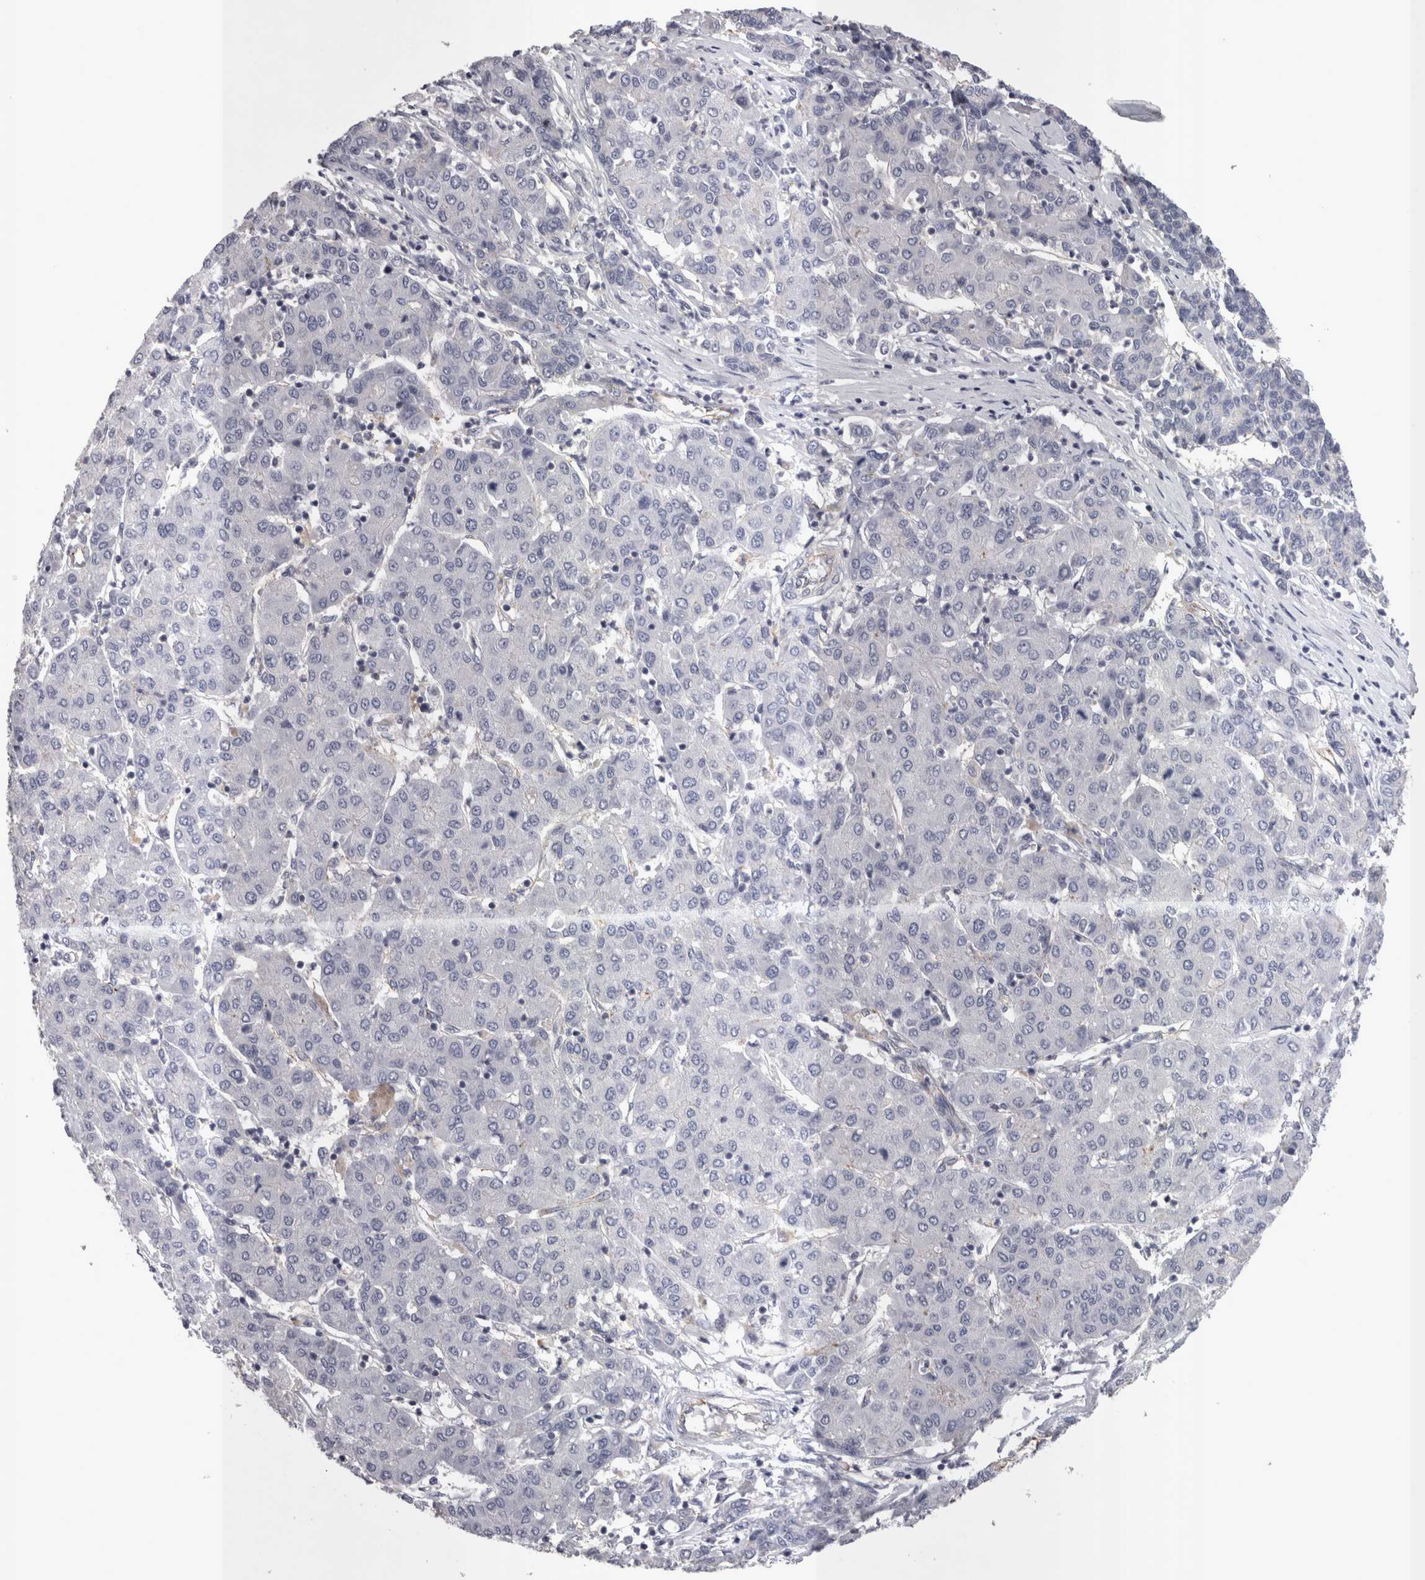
{"staining": {"intensity": "negative", "quantity": "none", "location": "none"}, "tissue": "liver cancer", "cell_type": "Tumor cells", "image_type": "cancer", "snomed": [{"axis": "morphology", "description": "Carcinoma, Hepatocellular, NOS"}, {"axis": "topography", "description": "Liver"}], "caption": "Immunohistochemical staining of human liver hepatocellular carcinoma displays no significant positivity in tumor cells.", "gene": "LYZL6", "patient": {"sex": "male", "age": 65}}